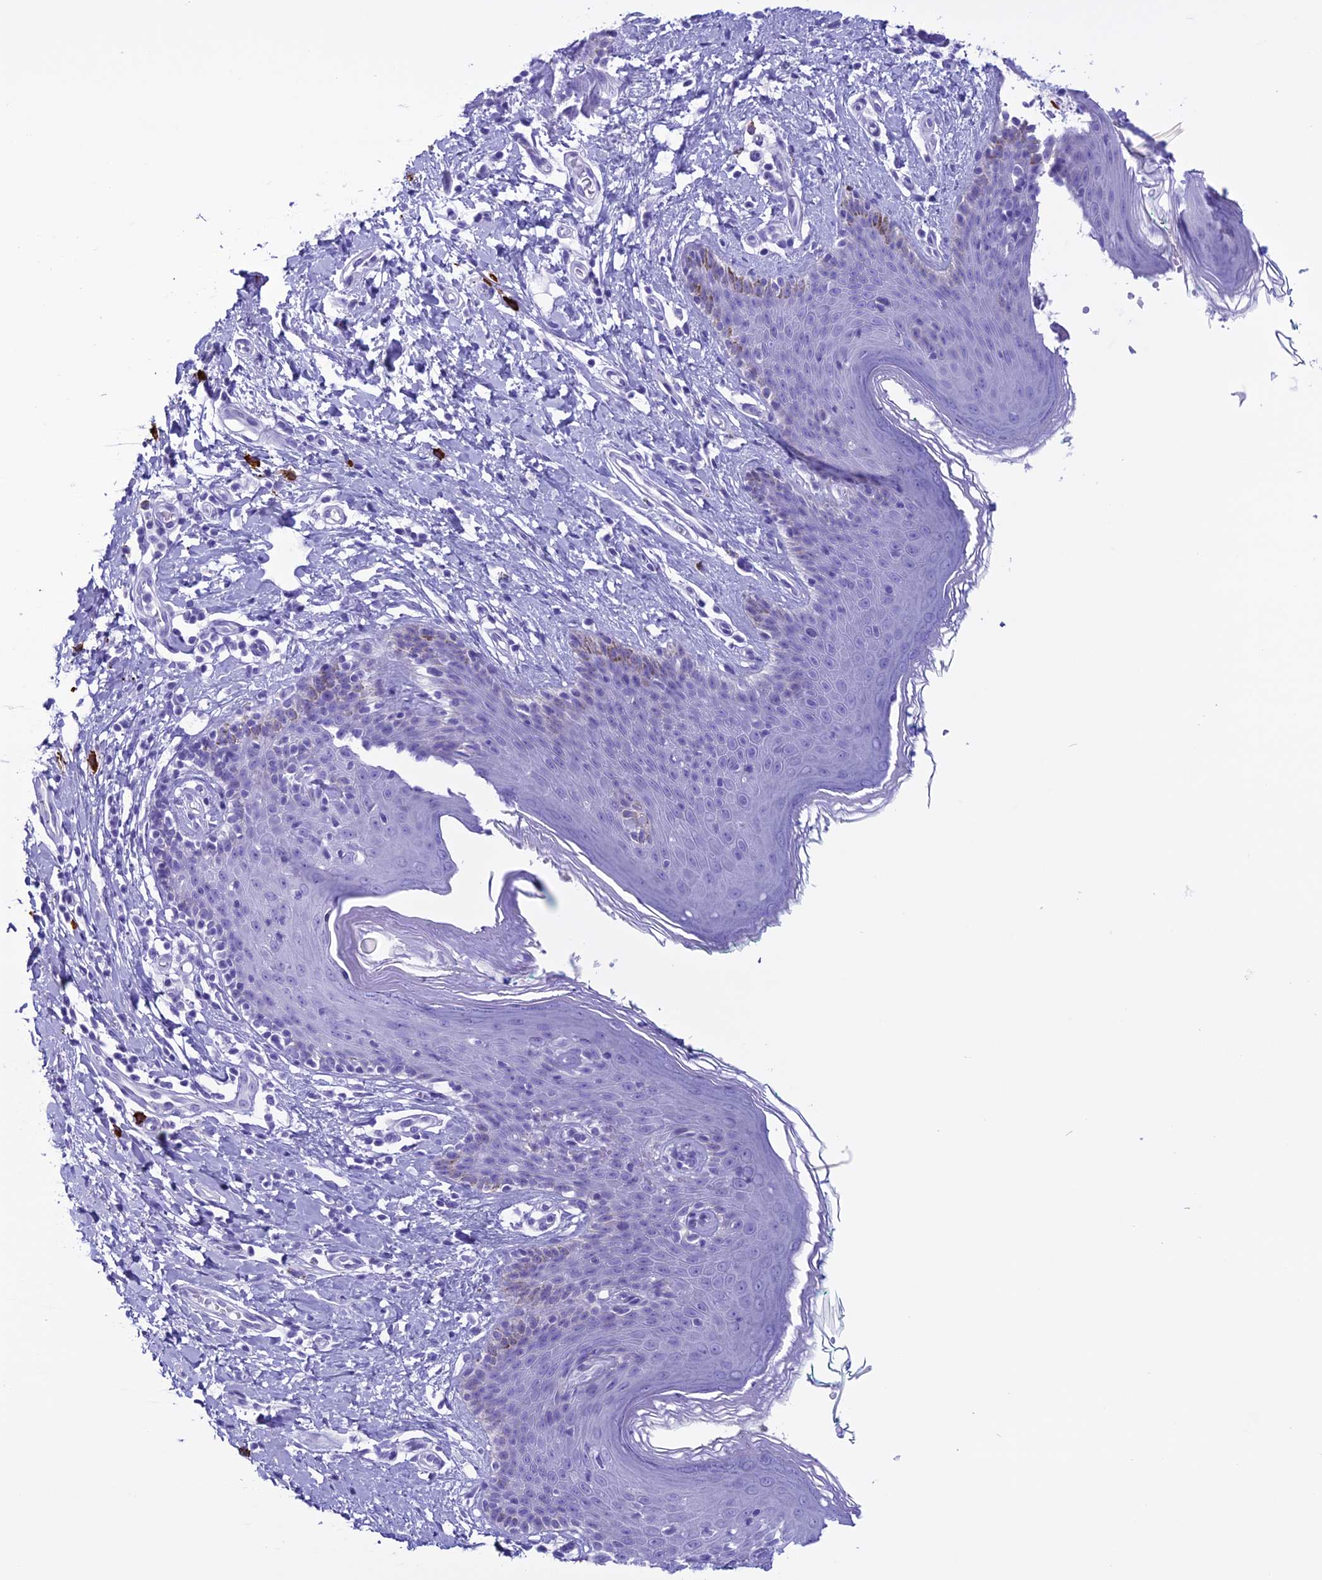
{"staining": {"intensity": "negative", "quantity": "none", "location": "none"}, "tissue": "skin", "cell_type": "Epidermal cells", "image_type": "normal", "snomed": [{"axis": "morphology", "description": "Normal tissue, NOS"}, {"axis": "topography", "description": "Vulva"}], "caption": "An image of human skin is negative for staining in epidermal cells. (Stains: DAB IHC with hematoxylin counter stain, Microscopy: brightfield microscopy at high magnification).", "gene": "MZB1", "patient": {"sex": "female", "age": 66}}